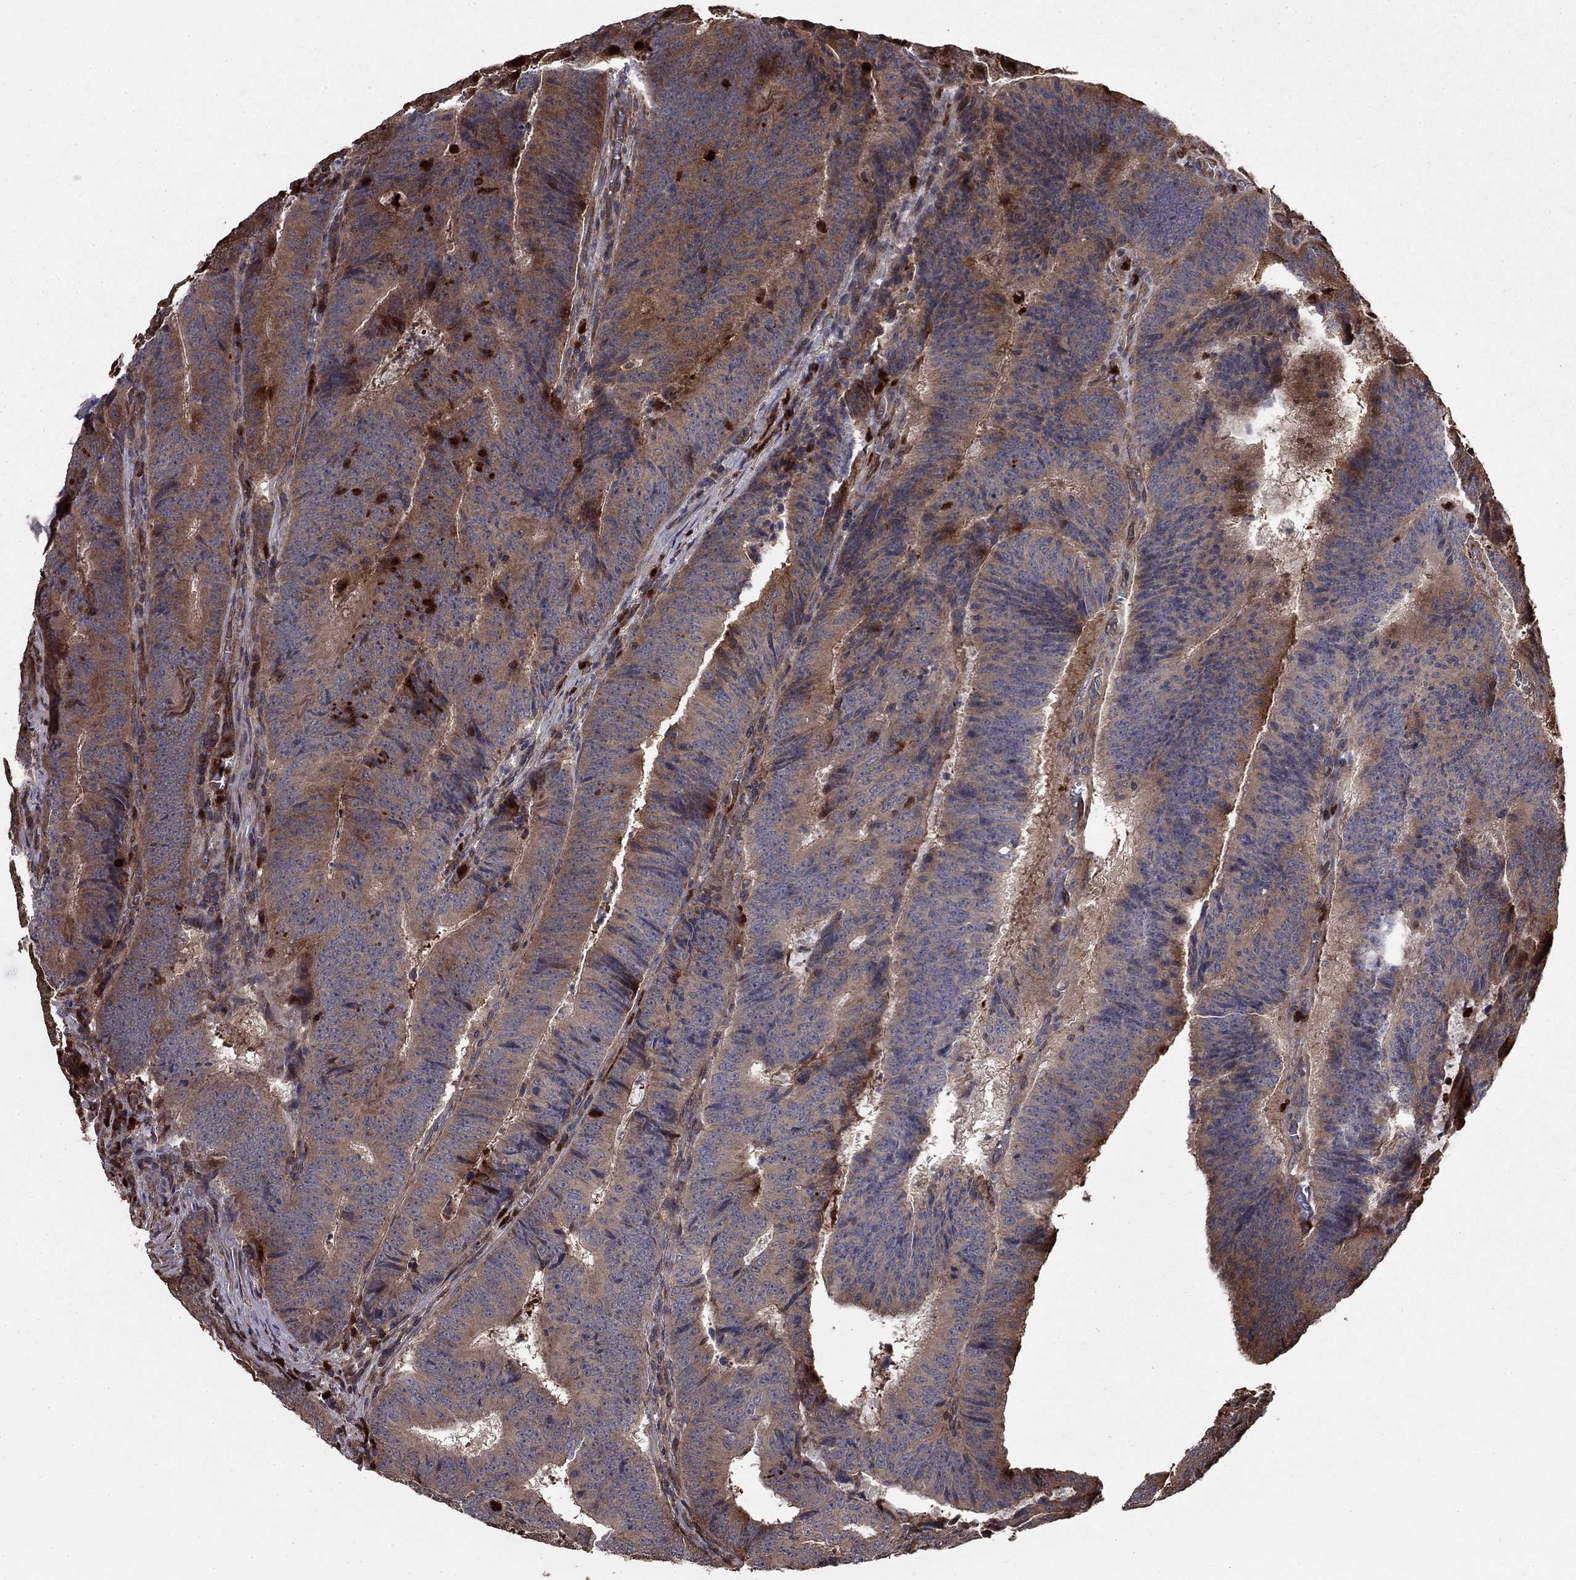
{"staining": {"intensity": "moderate", "quantity": "<25%", "location": "cytoplasmic/membranous"}, "tissue": "colorectal cancer", "cell_type": "Tumor cells", "image_type": "cancer", "snomed": [{"axis": "morphology", "description": "Adenocarcinoma, NOS"}, {"axis": "topography", "description": "Colon"}], "caption": "The histopathology image displays immunohistochemical staining of adenocarcinoma (colorectal). There is moderate cytoplasmic/membranous expression is present in about <25% of tumor cells.", "gene": "GYG1", "patient": {"sex": "female", "age": 82}}